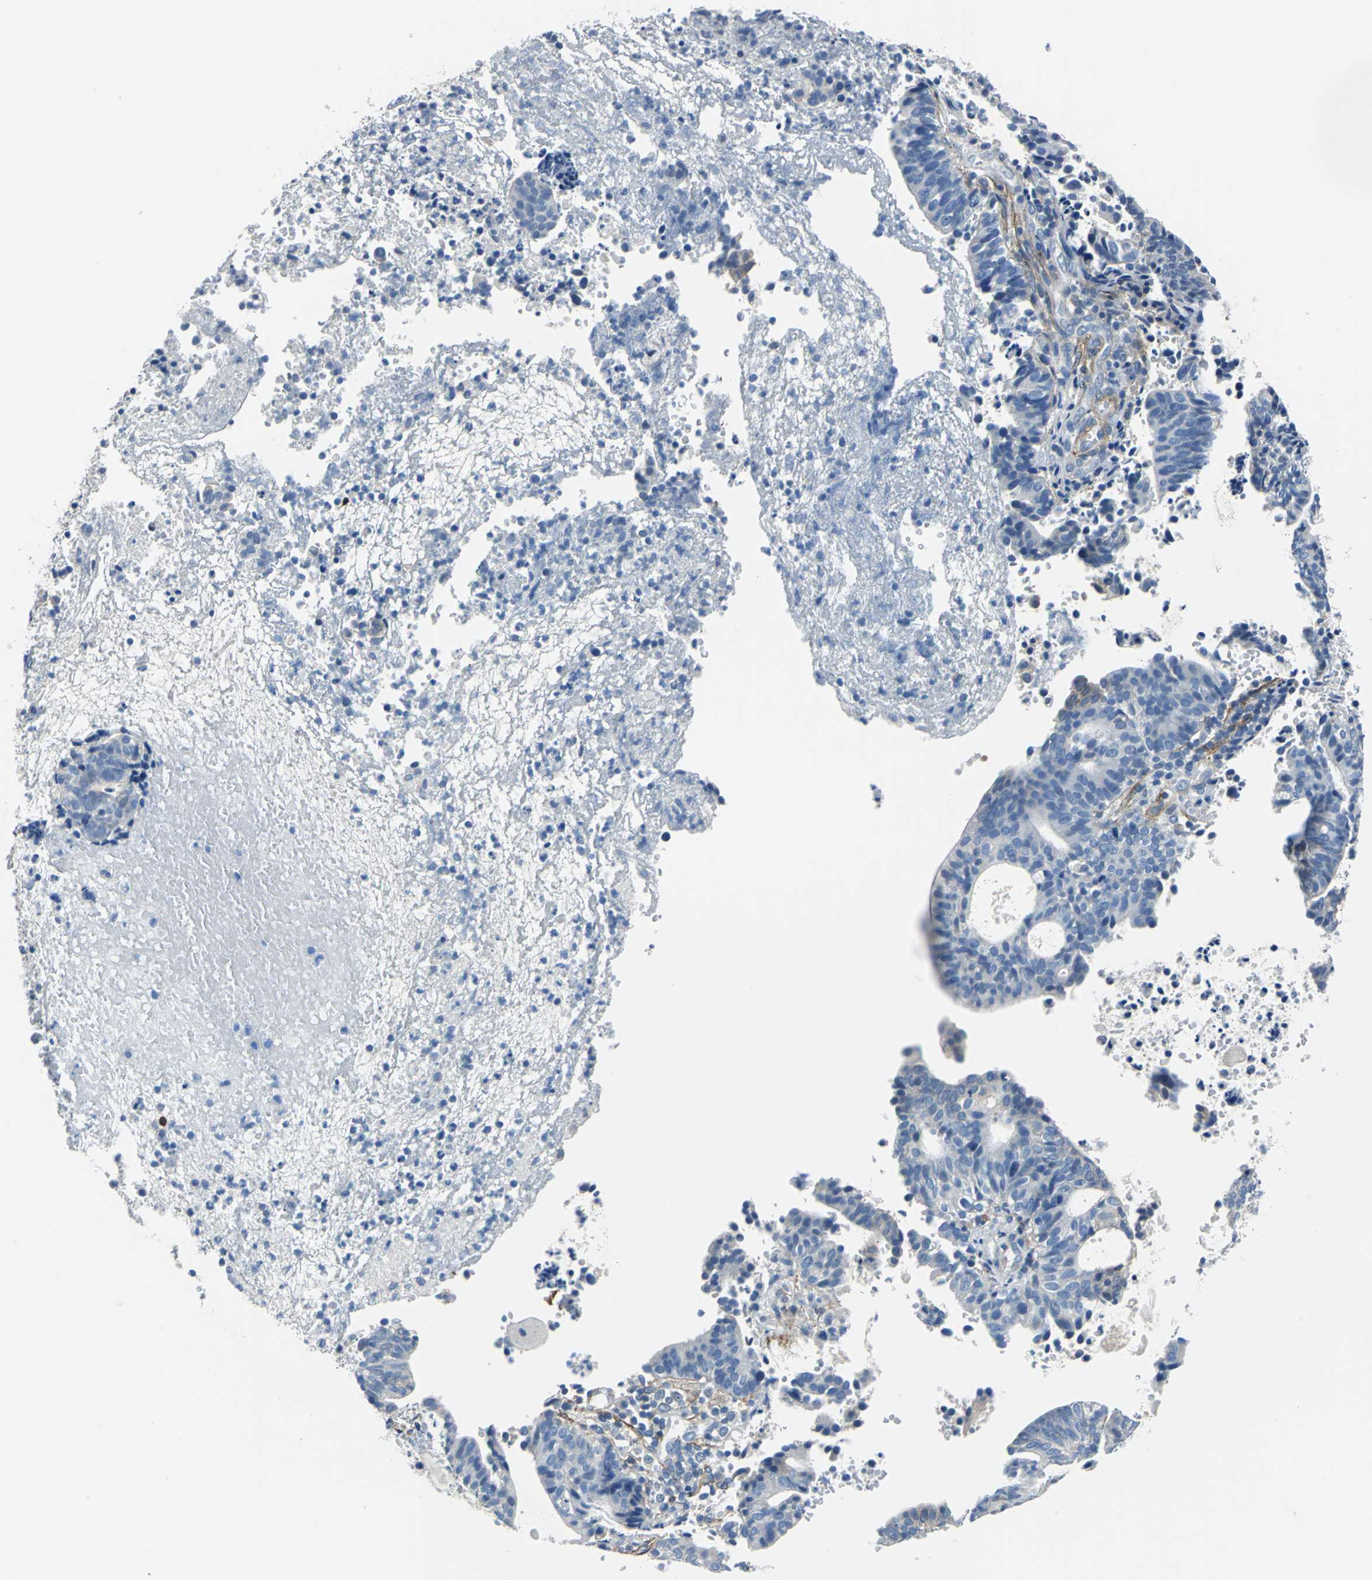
{"staining": {"intensity": "negative", "quantity": "none", "location": "none"}, "tissue": "endometrial cancer", "cell_type": "Tumor cells", "image_type": "cancer", "snomed": [{"axis": "morphology", "description": "Adenocarcinoma, NOS"}, {"axis": "topography", "description": "Uterus"}], "caption": "Tumor cells are negative for protein expression in human endometrial adenocarcinoma.", "gene": "AKAP12", "patient": {"sex": "female", "age": 83}}